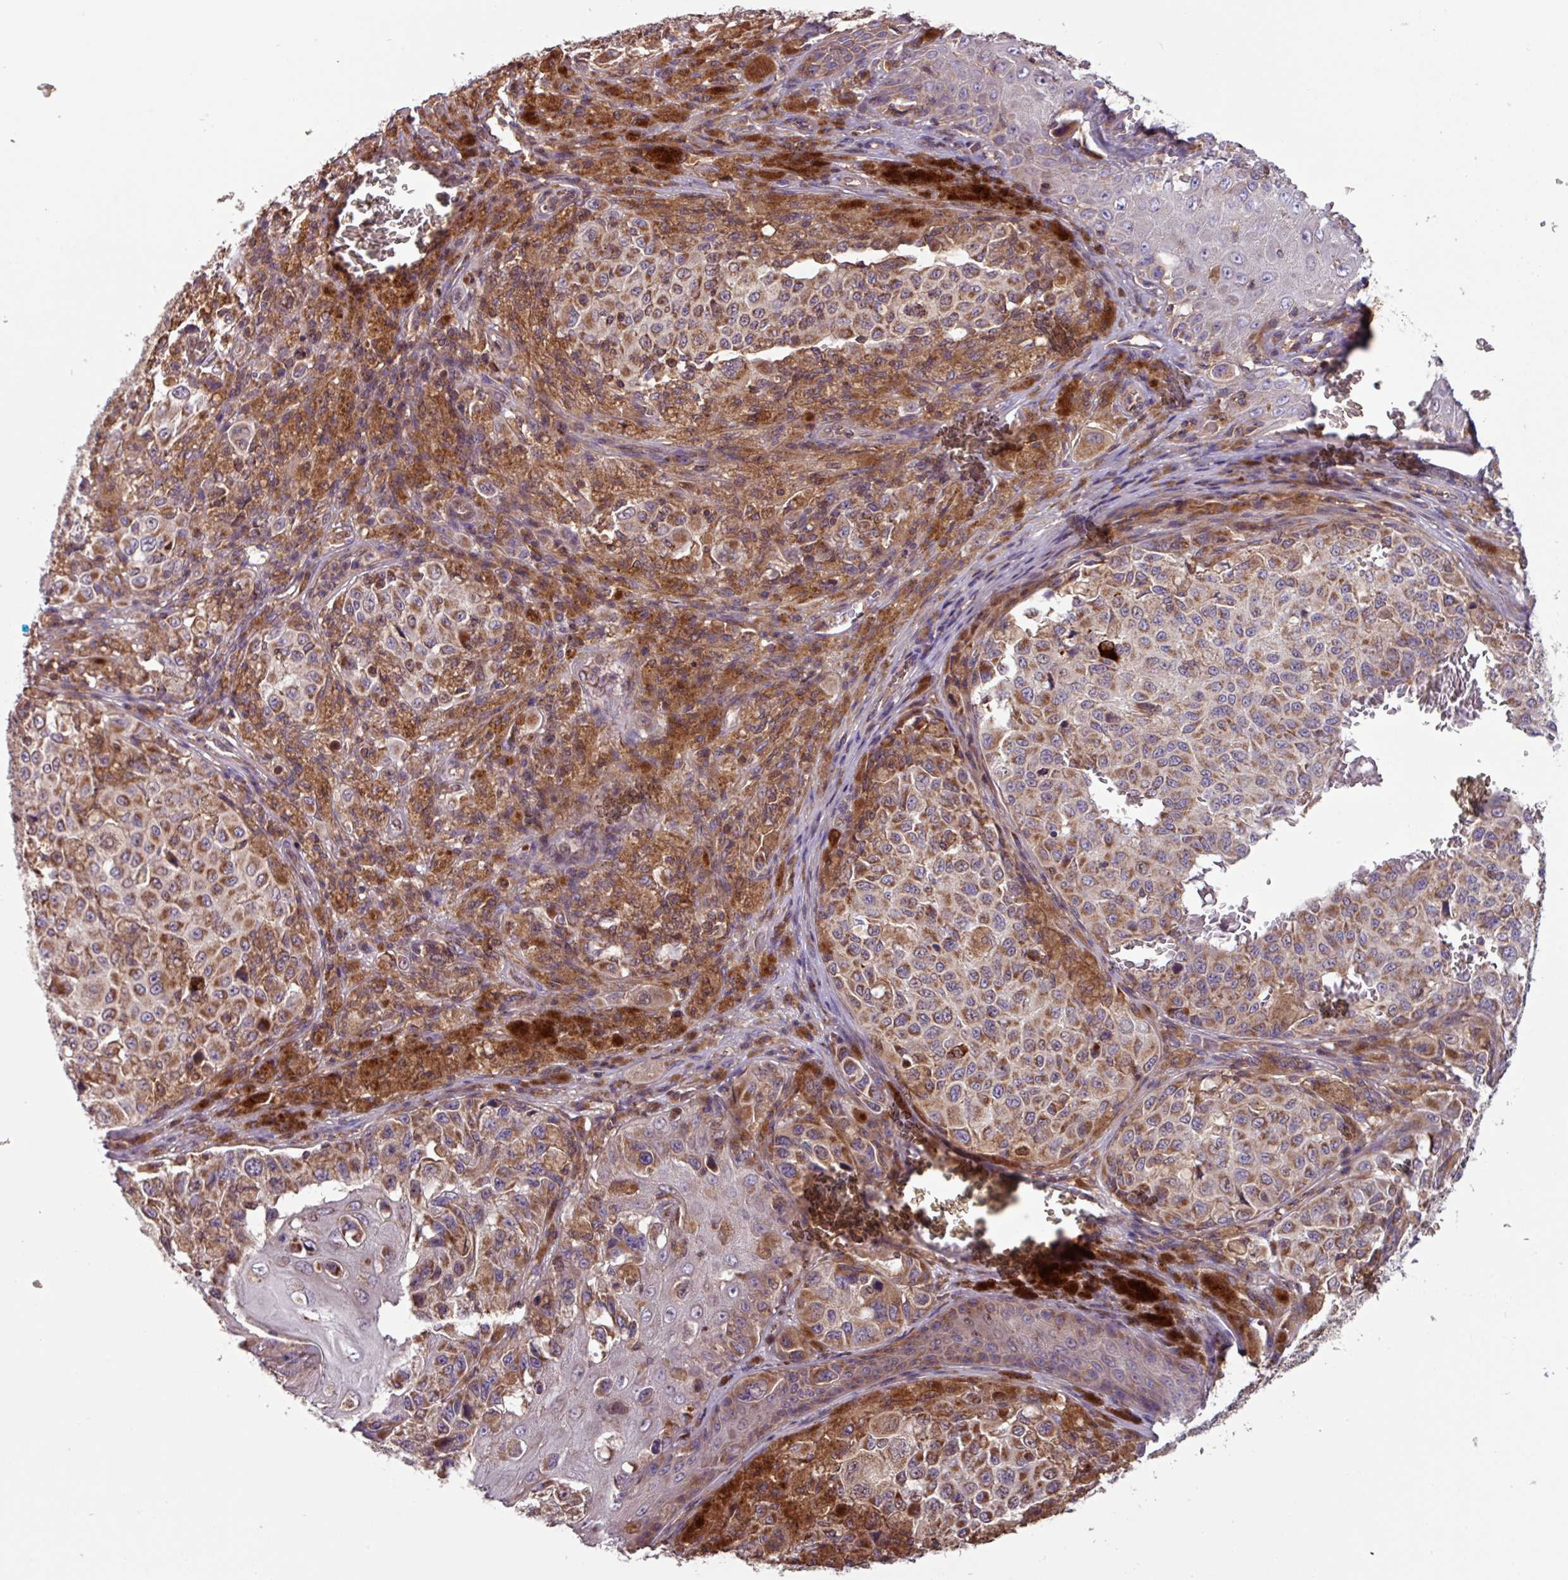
{"staining": {"intensity": "moderate", "quantity": ">75%", "location": "cytoplasmic/membranous"}, "tissue": "melanoma", "cell_type": "Tumor cells", "image_type": "cancer", "snomed": [{"axis": "morphology", "description": "Malignant melanoma, NOS"}, {"axis": "topography", "description": "Skin"}], "caption": "A photomicrograph showing moderate cytoplasmic/membranous expression in about >75% of tumor cells in malignant melanoma, as visualized by brown immunohistochemical staining.", "gene": "PLEKHD1", "patient": {"sex": "female", "age": 63}}